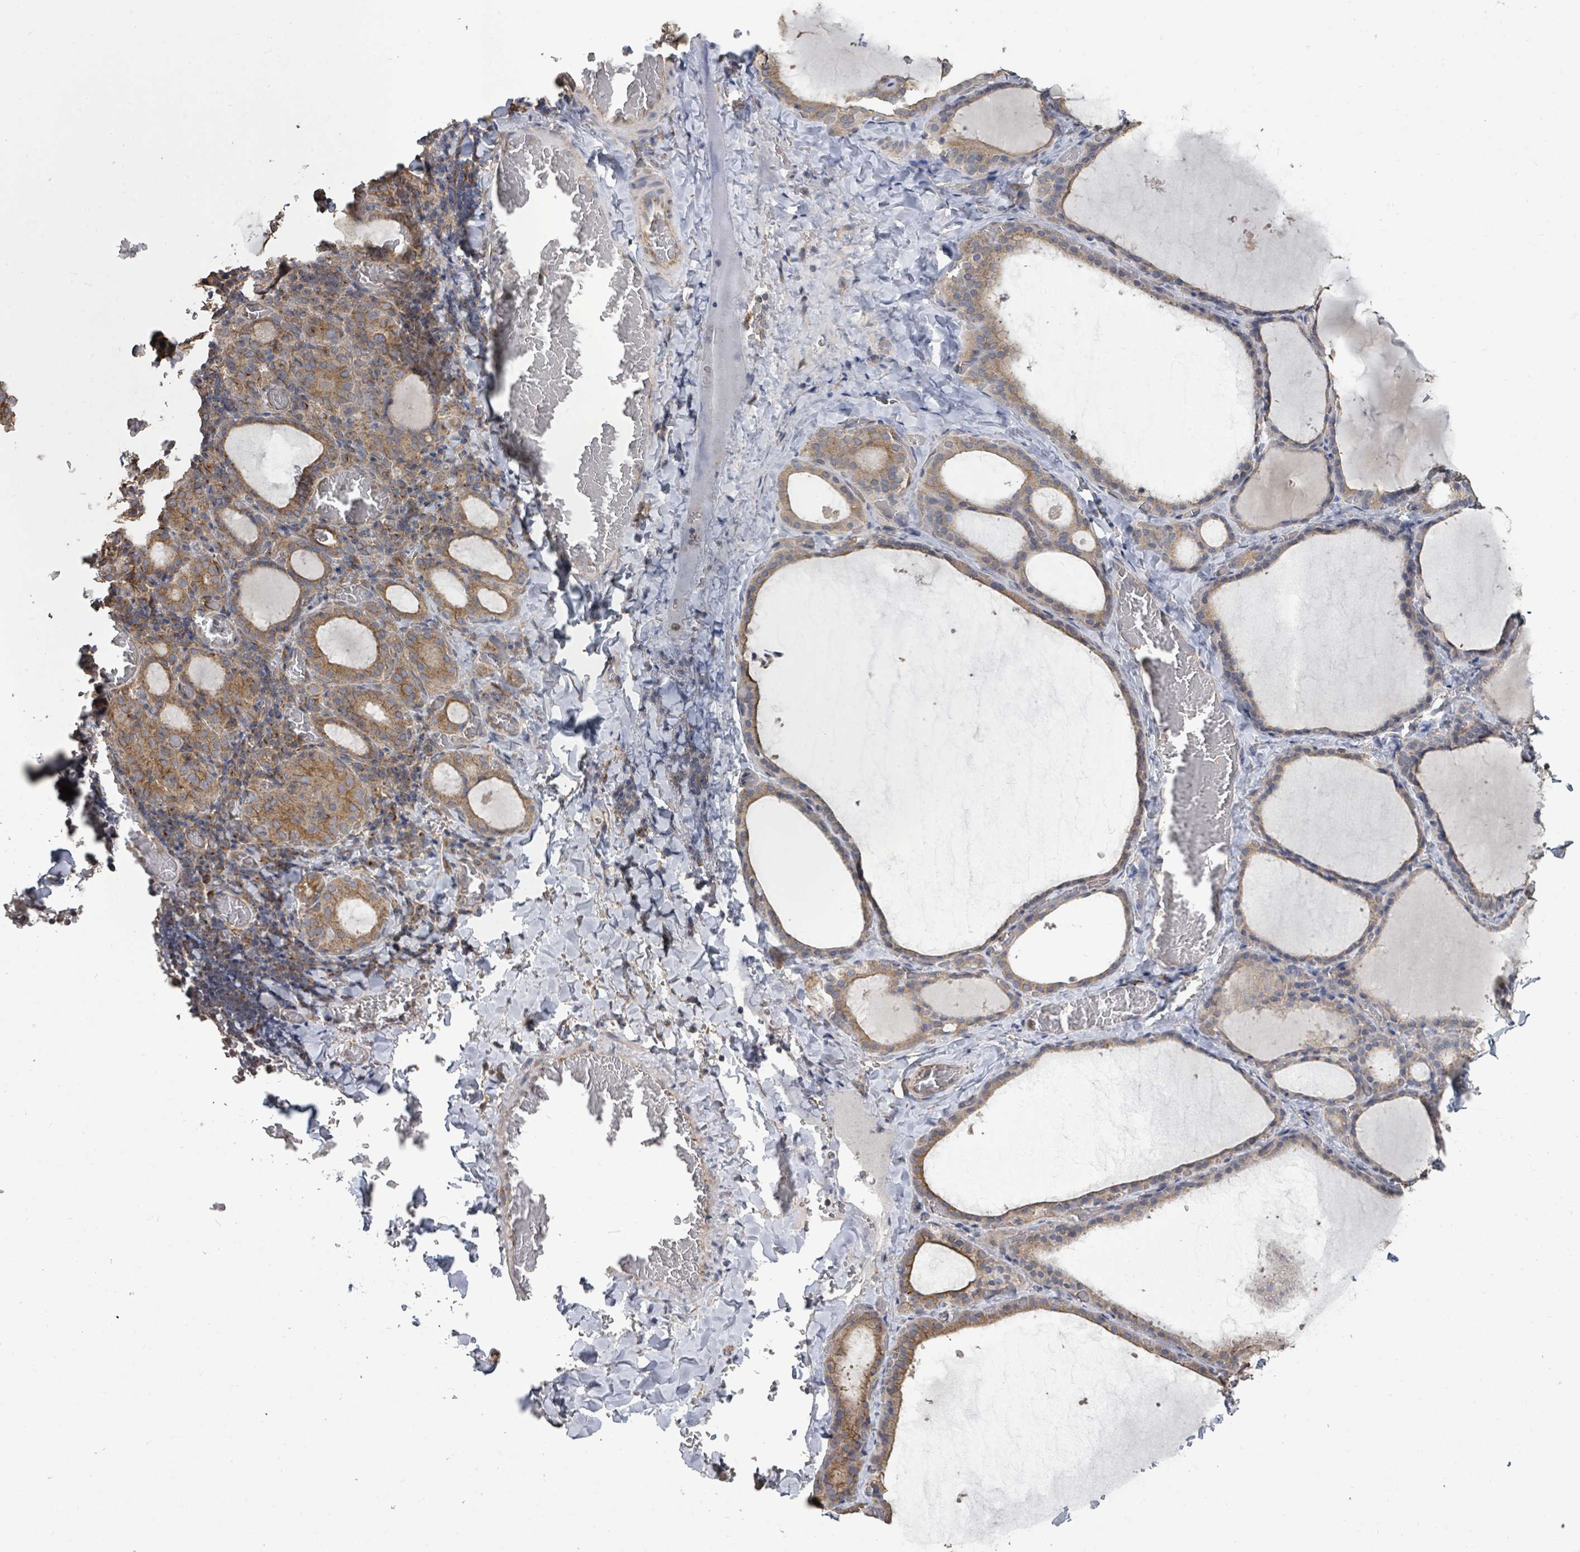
{"staining": {"intensity": "moderate", "quantity": ">75%", "location": "cytoplasmic/membranous"}, "tissue": "thyroid gland", "cell_type": "Glandular cells", "image_type": "normal", "snomed": [{"axis": "morphology", "description": "Normal tissue, NOS"}, {"axis": "topography", "description": "Thyroid gland"}], "caption": "The image exhibits immunohistochemical staining of unremarkable thyroid gland. There is moderate cytoplasmic/membranous positivity is present in approximately >75% of glandular cells.", "gene": "SLC9A7", "patient": {"sex": "female", "age": 39}}